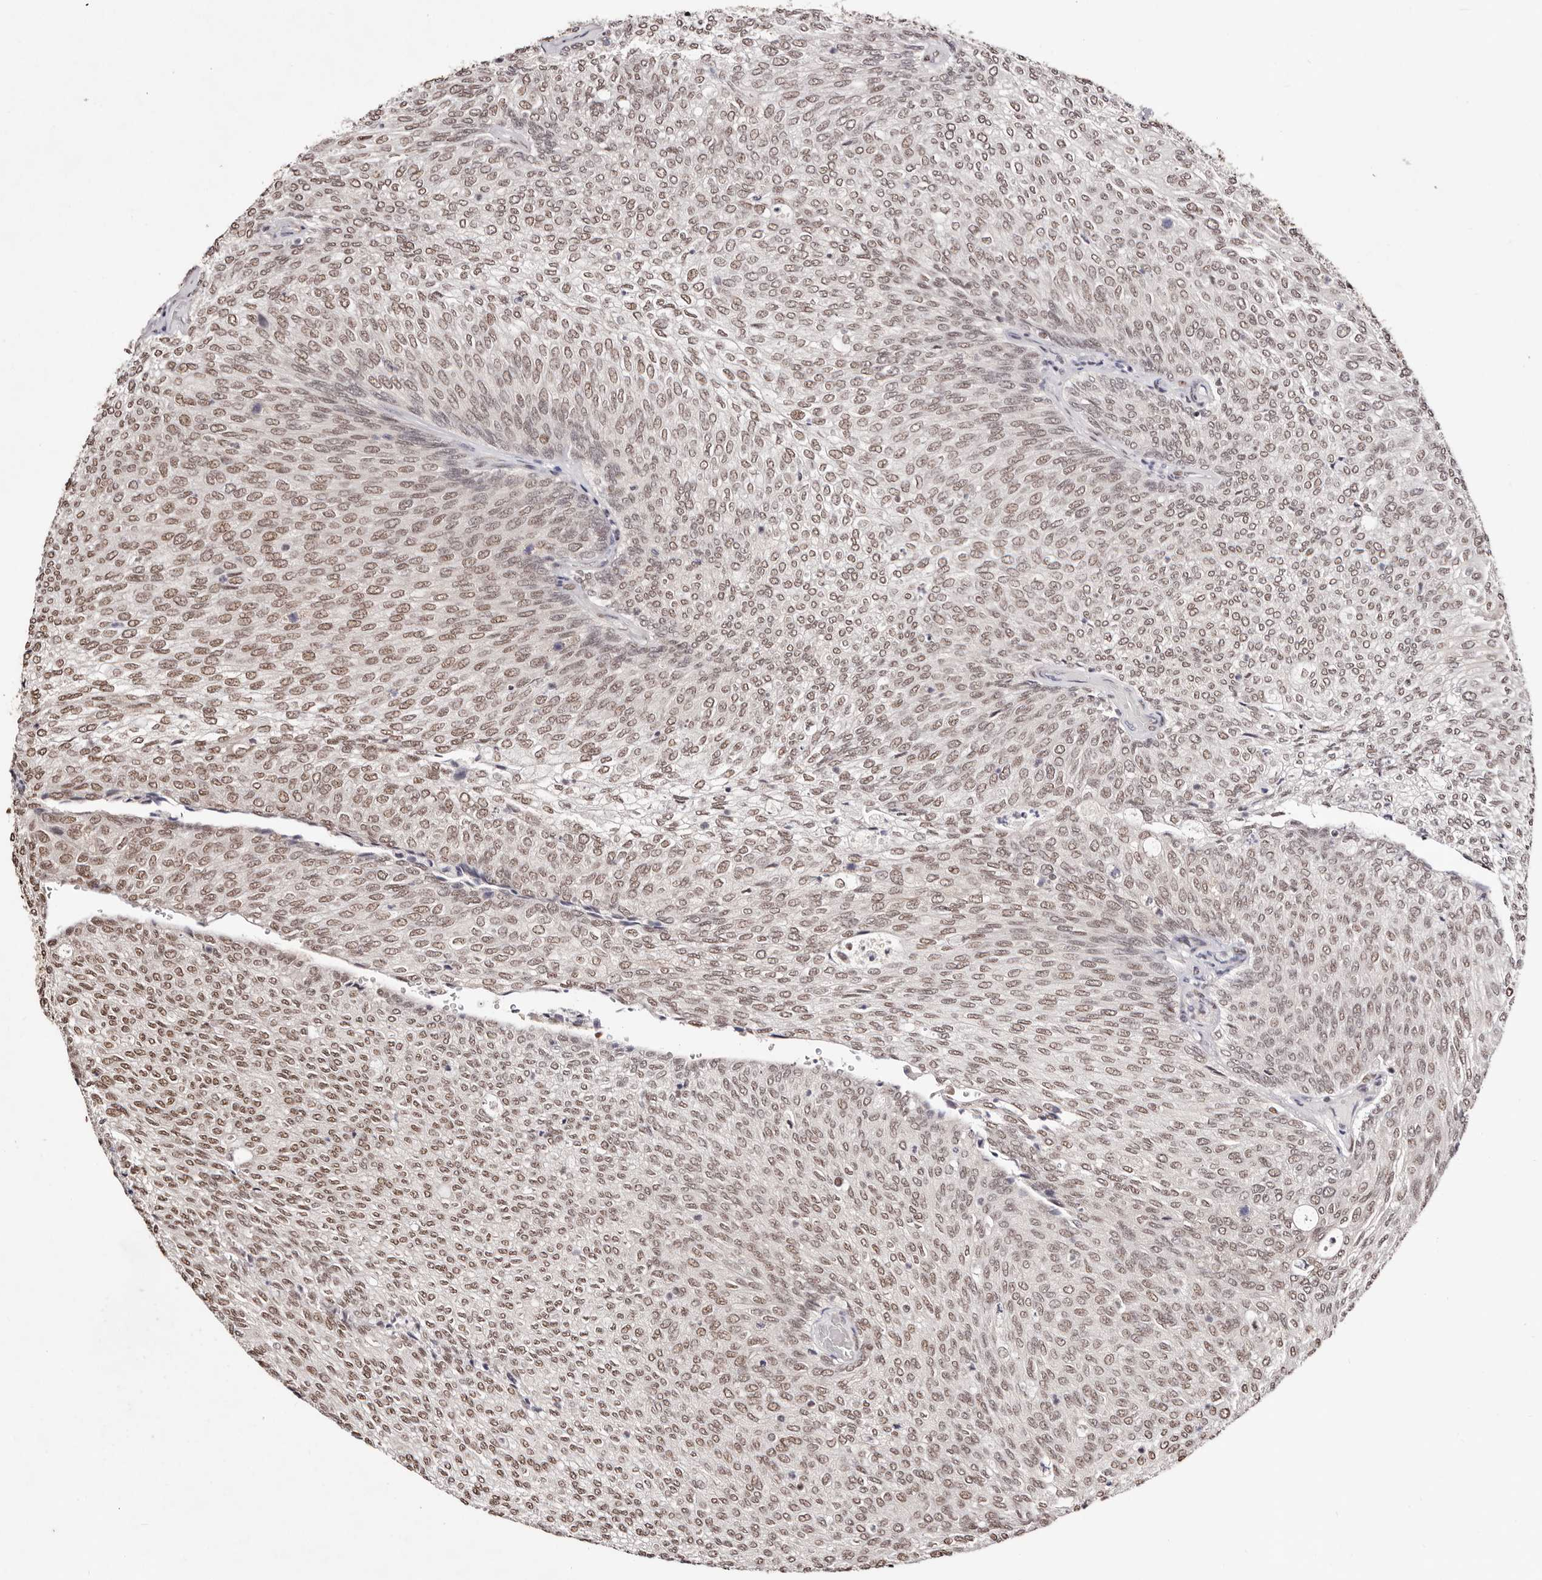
{"staining": {"intensity": "moderate", "quantity": ">75%", "location": "nuclear"}, "tissue": "urothelial cancer", "cell_type": "Tumor cells", "image_type": "cancer", "snomed": [{"axis": "morphology", "description": "Urothelial carcinoma, Low grade"}, {"axis": "topography", "description": "Urinary bladder"}], "caption": "A brown stain labels moderate nuclear staining of a protein in human low-grade urothelial carcinoma tumor cells.", "gene": "BICRAL", "patient": {"sex": "female", "age": 79}}